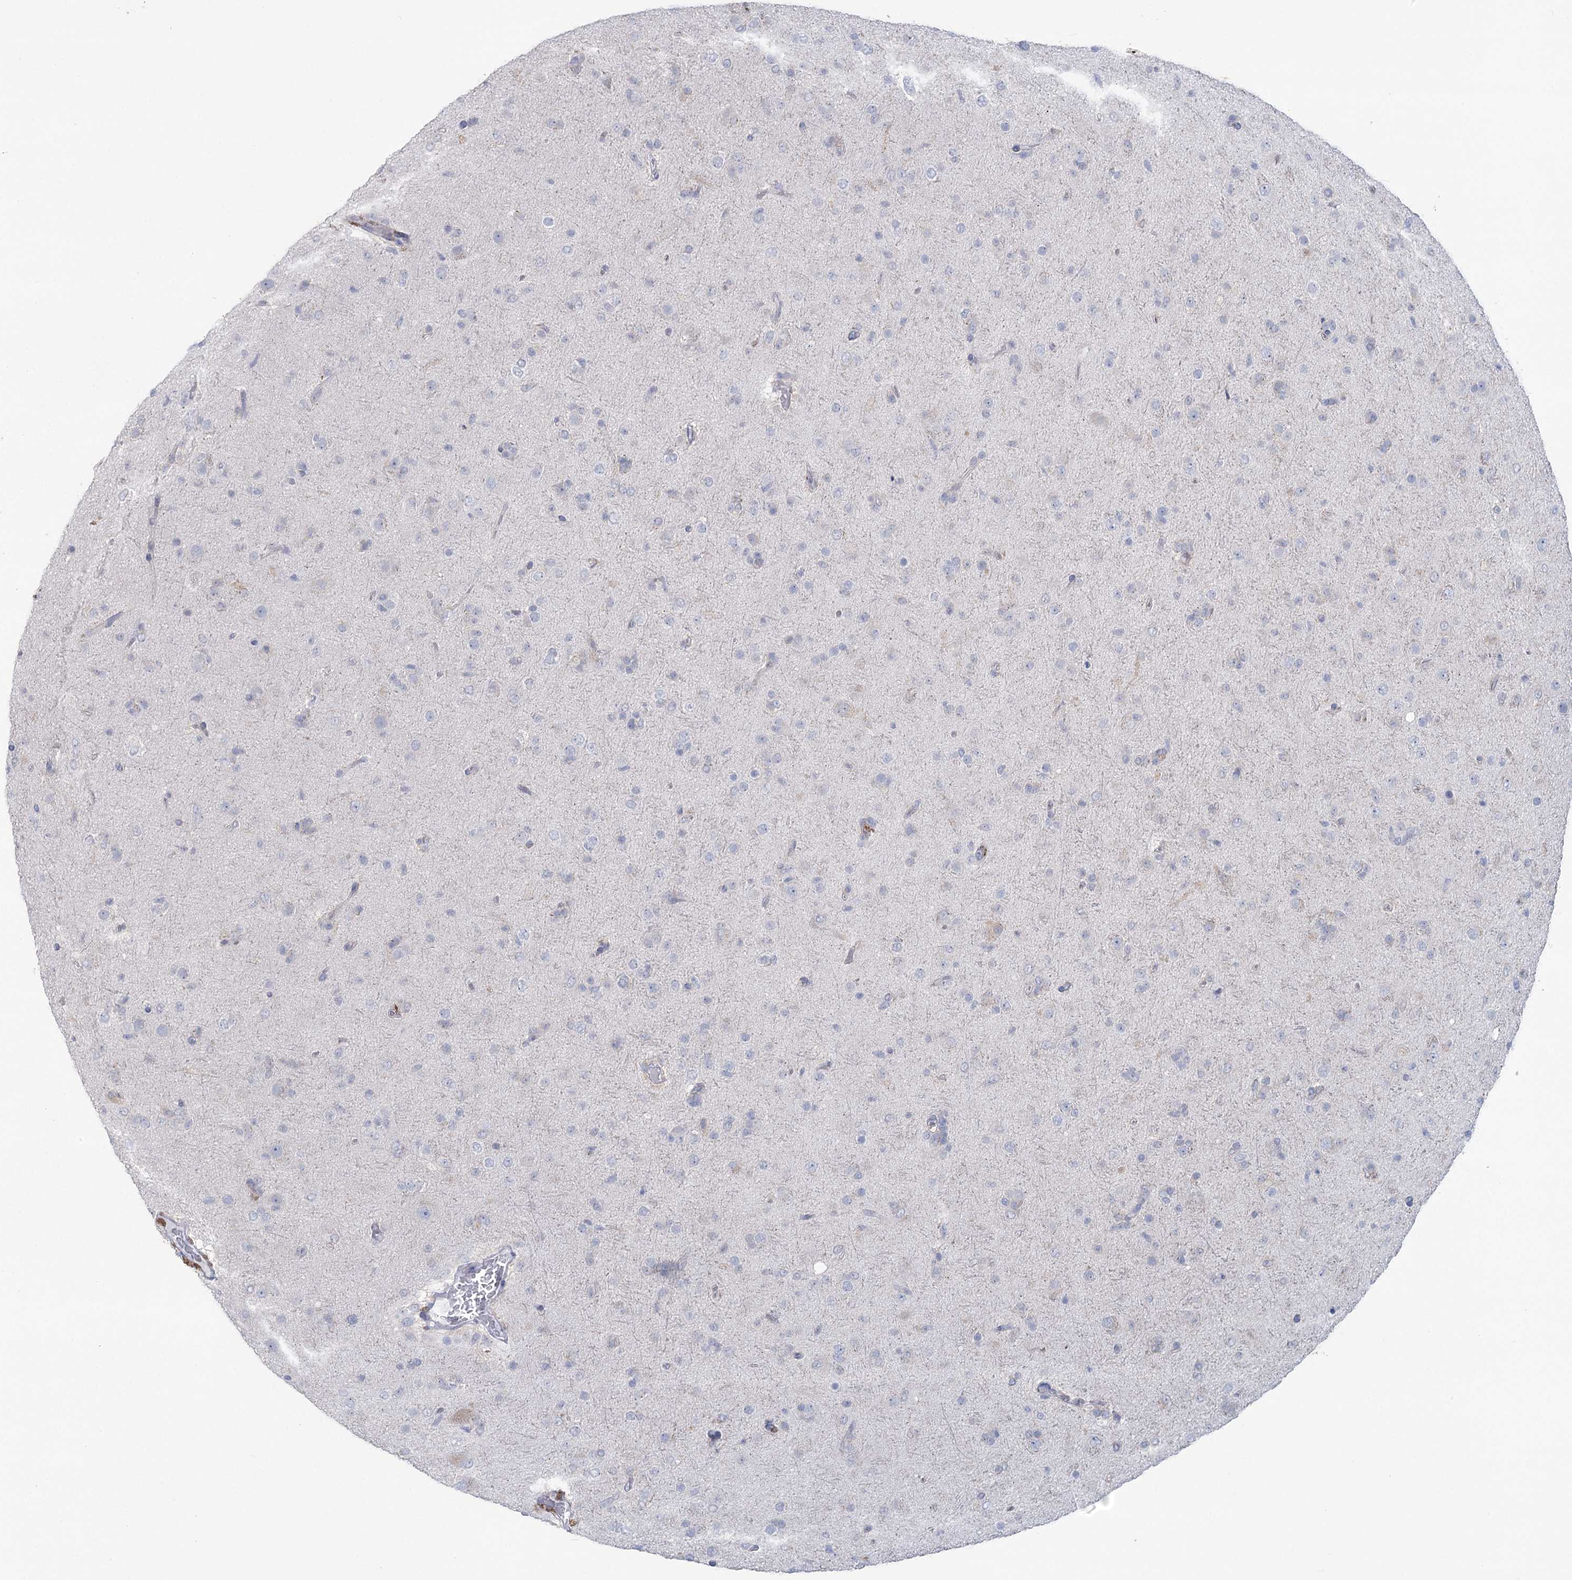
{"staining": {"intensity": "negative", "quantity": "none", "location": "none"}, "tissue": "glioma", "cell_type": "Tumor cells", "image_type": "cancer", "snomed": [{"axis": "morphology", "description": "Glioma, malignant, Low grade"}, {"axis": "topography", "description": "Brain"}], "caption": "Tumor cells show no significant expression in malignant glioma (low-grade).", "gene": "CCDC88A", "patient": {"sex": "male", "age": 65}}